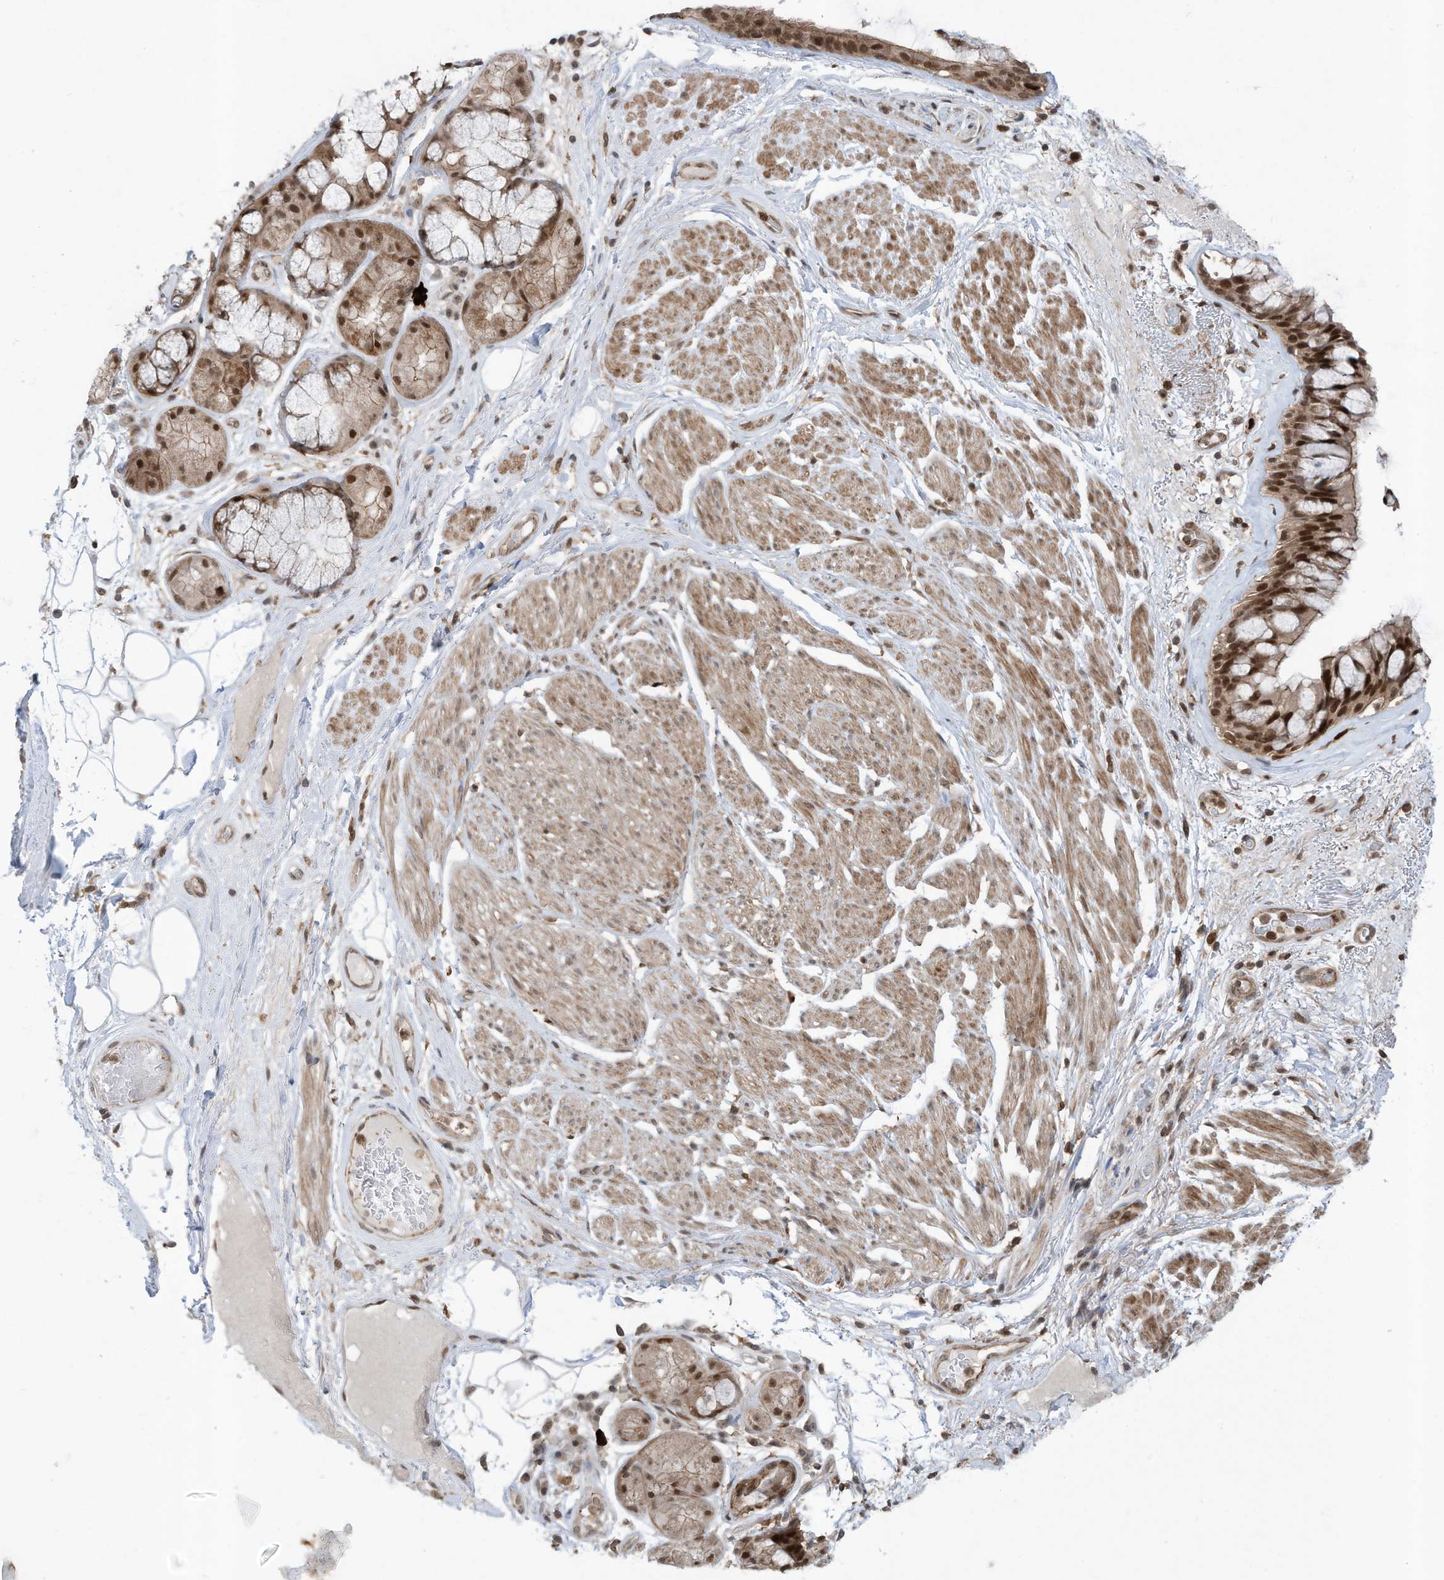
{"staining": {"intensity": "negative", "quantity": "none", "location": "none"}, "tissue": "adipose tissue", "cell_type": "Adipocytes", "image_type": "normal", "snomed": [{"axis": "morphology", "description": "Normal tissue, NOS"}, {"axis": "topography", "description": "Bronchus"}], "caption": "The micrograph shows no staining of adipocytes in benign adipose tissue. (DAB (3,3'-diaminobenzidine) immunohistochemistry, high magnification).", "gene": "REPIN1", "patient": {"sex": "male", "age": 66}}